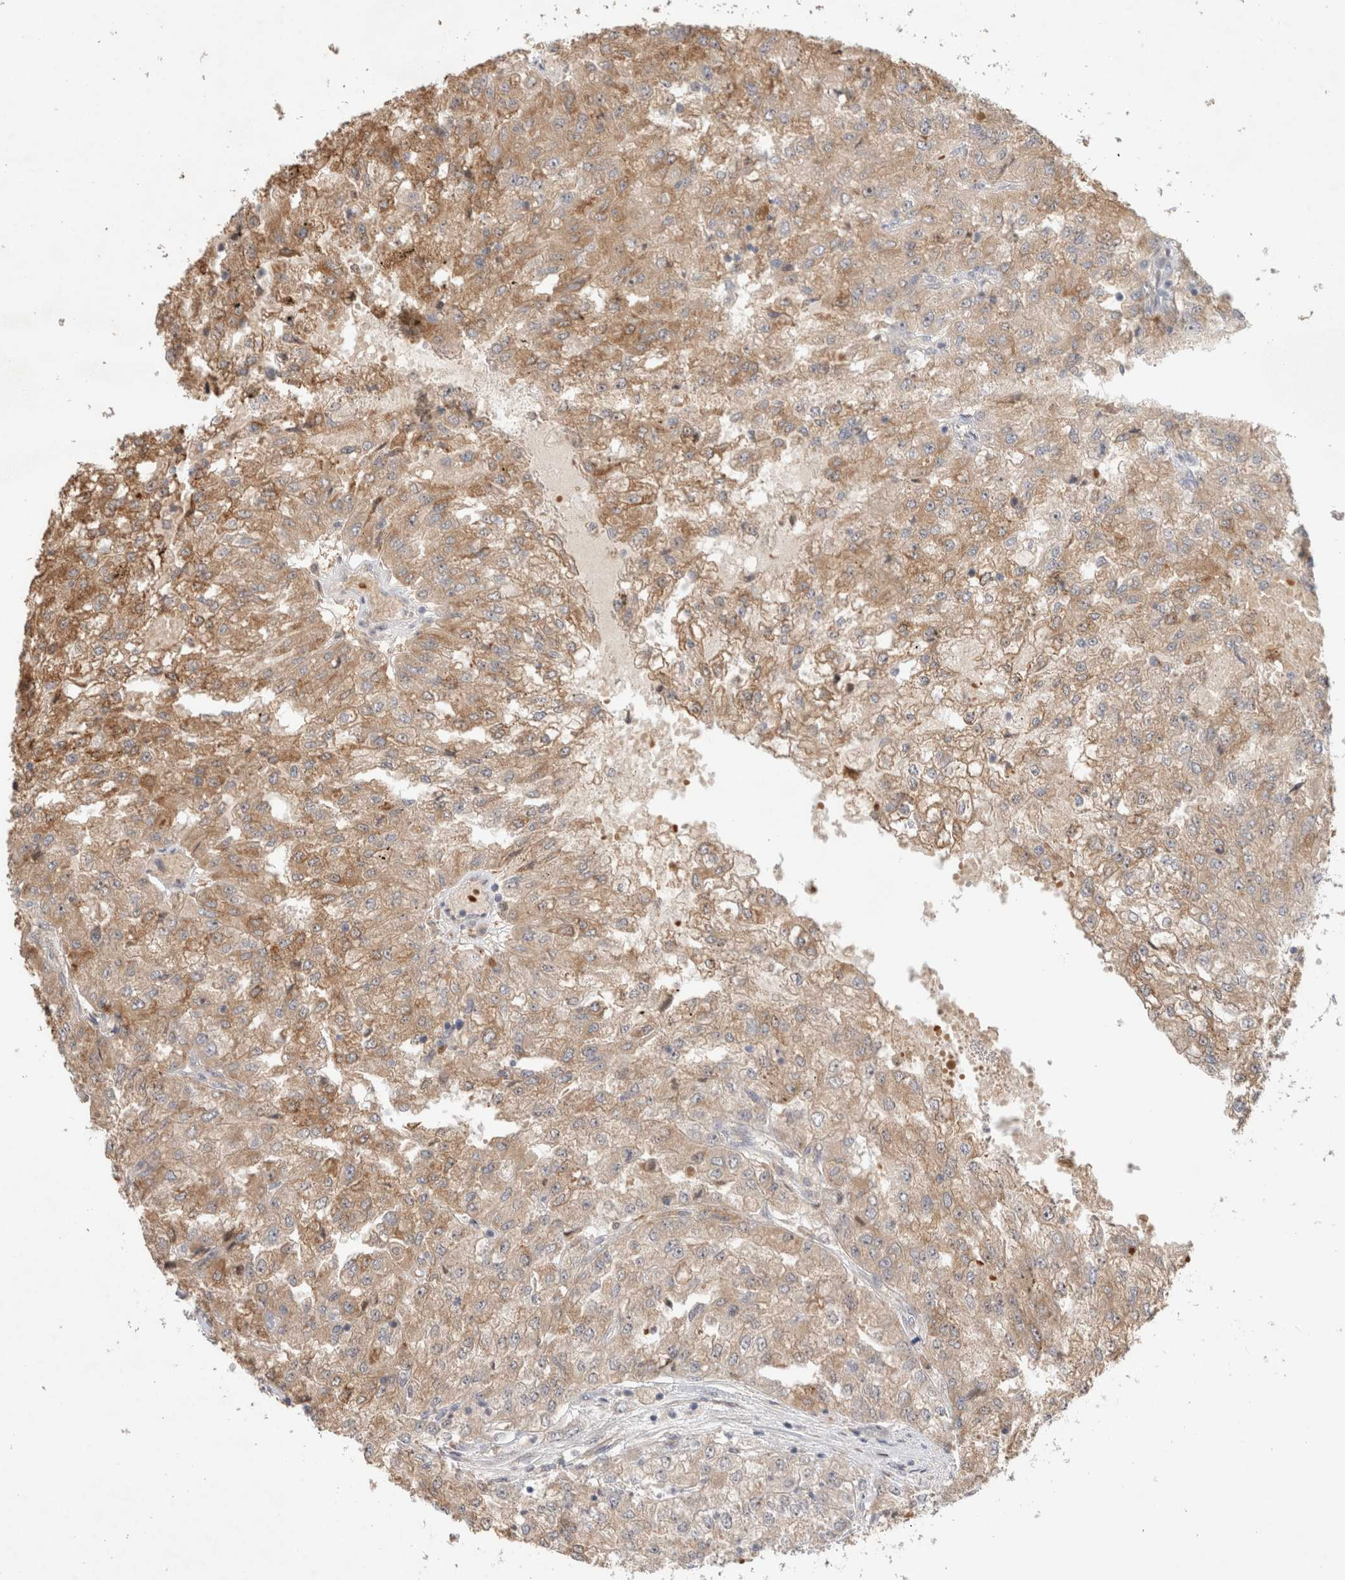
{"staining": {"intensity": "moderate", "quantity": ">75%", "location": "cytoplasmic/membranous"}, "tissue": "renal cancer", "cell_type": "Tumor cells", "image_type": "cancer", "snomed": [{"axis": "morphology", "description": "Adenocarcinoma, NOS"}, {"axis": "topography", "description": "Kidney"}], "caption": "Renal cancer stained with DAB (3,3'-diaminobenzidine) IHC demonstrates medium levels of moderate cytoplasmic/membranous staining in about >75% of tumor cells.", "gene": "OTUD6B", "patient": {"sex": "female", "age": 54}}